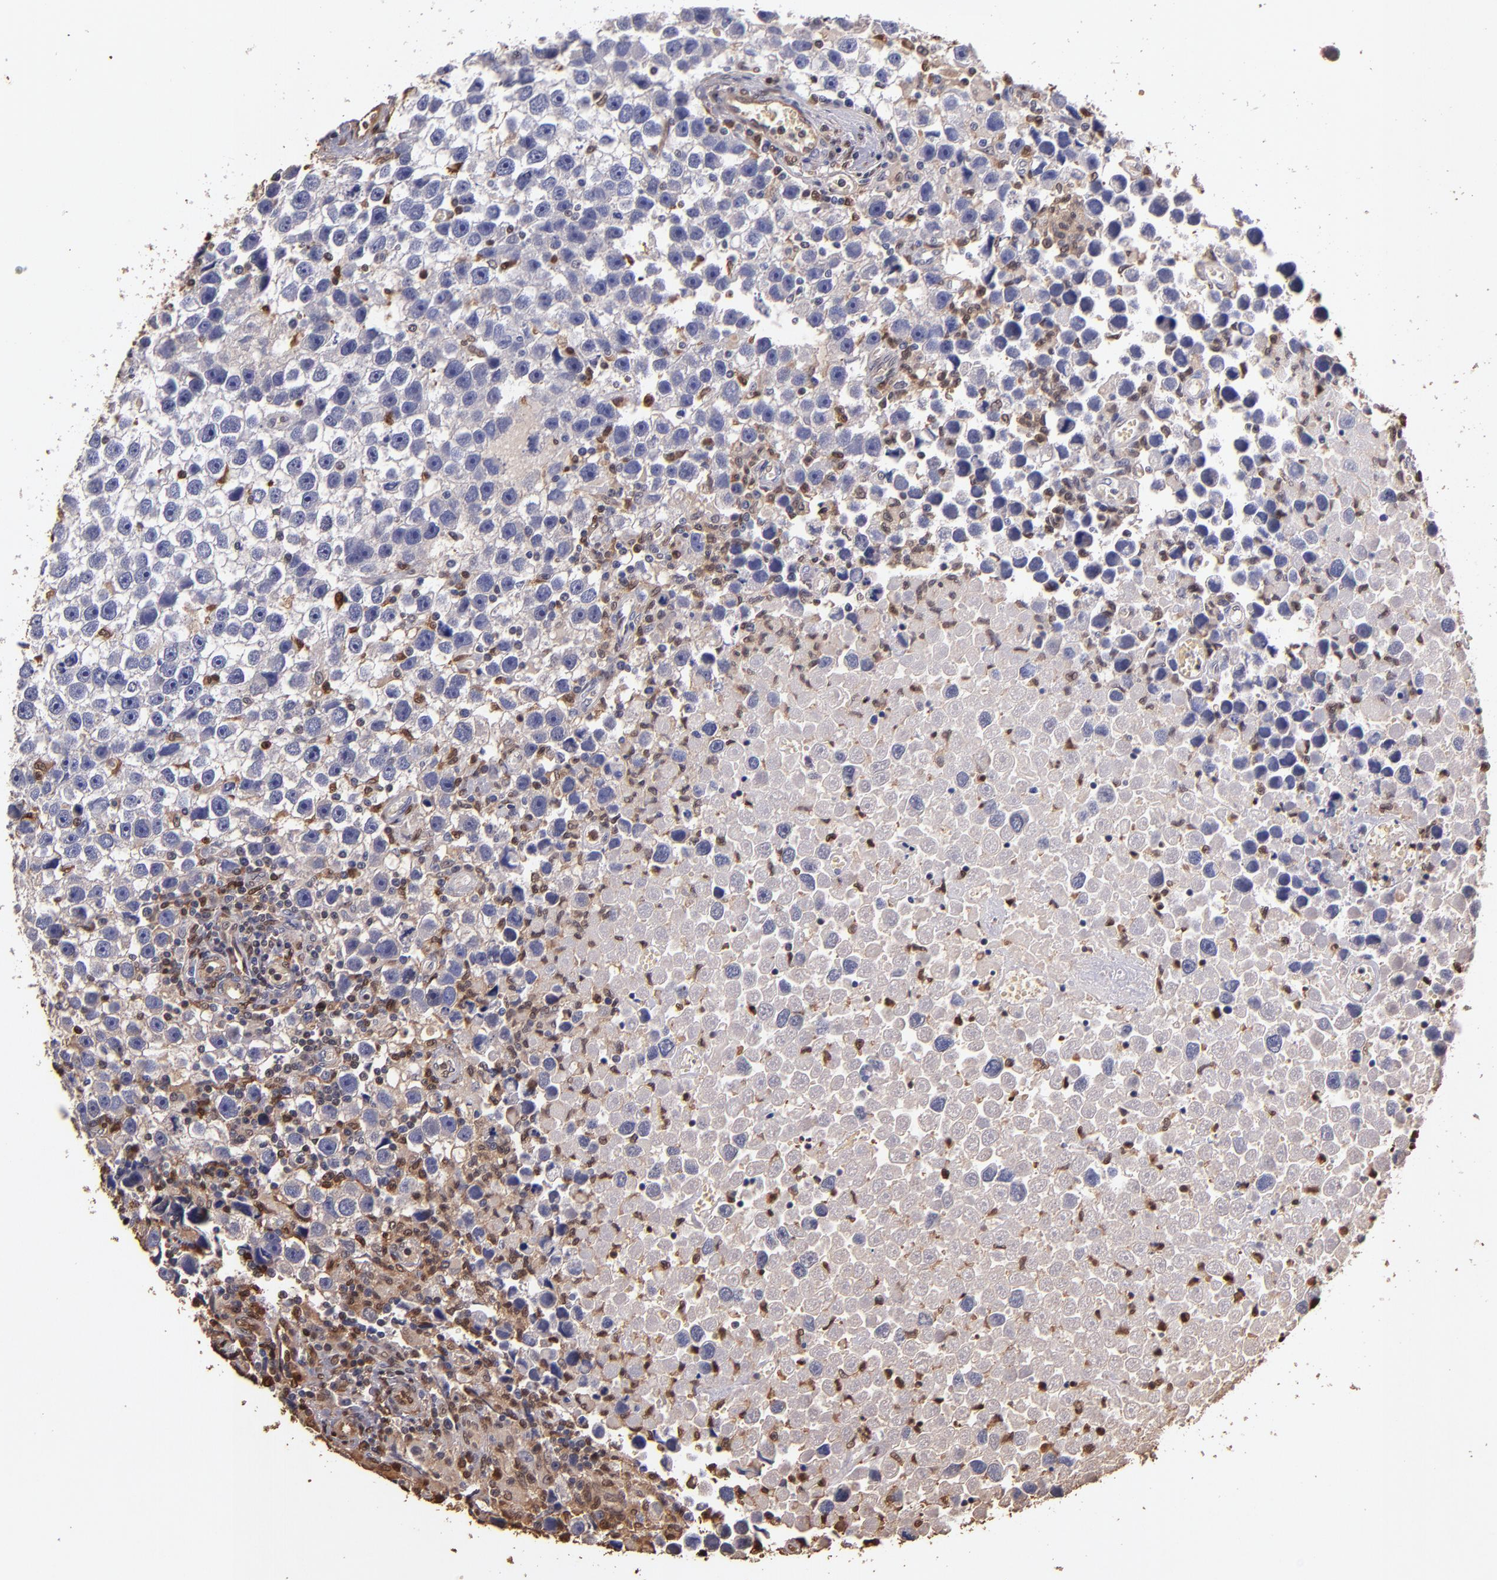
{"staining": {"intensity": "weak", "quantity": "<25%", "location": "cytoplasmic/membranous"}, "tissue": "testis cancer", "cell_type": "Tumor cells", "image_type": "cancer", "snomed": [{"axis": "morphology", "description": "Seminoma, NOS"}, {"axis": "topography", "description": "Testis"}], "caption": "Tumor cells are negative for protein expression in human testis cancer.", "gene": "S100A6", "patient": {"sex": "male", "age": 43}}